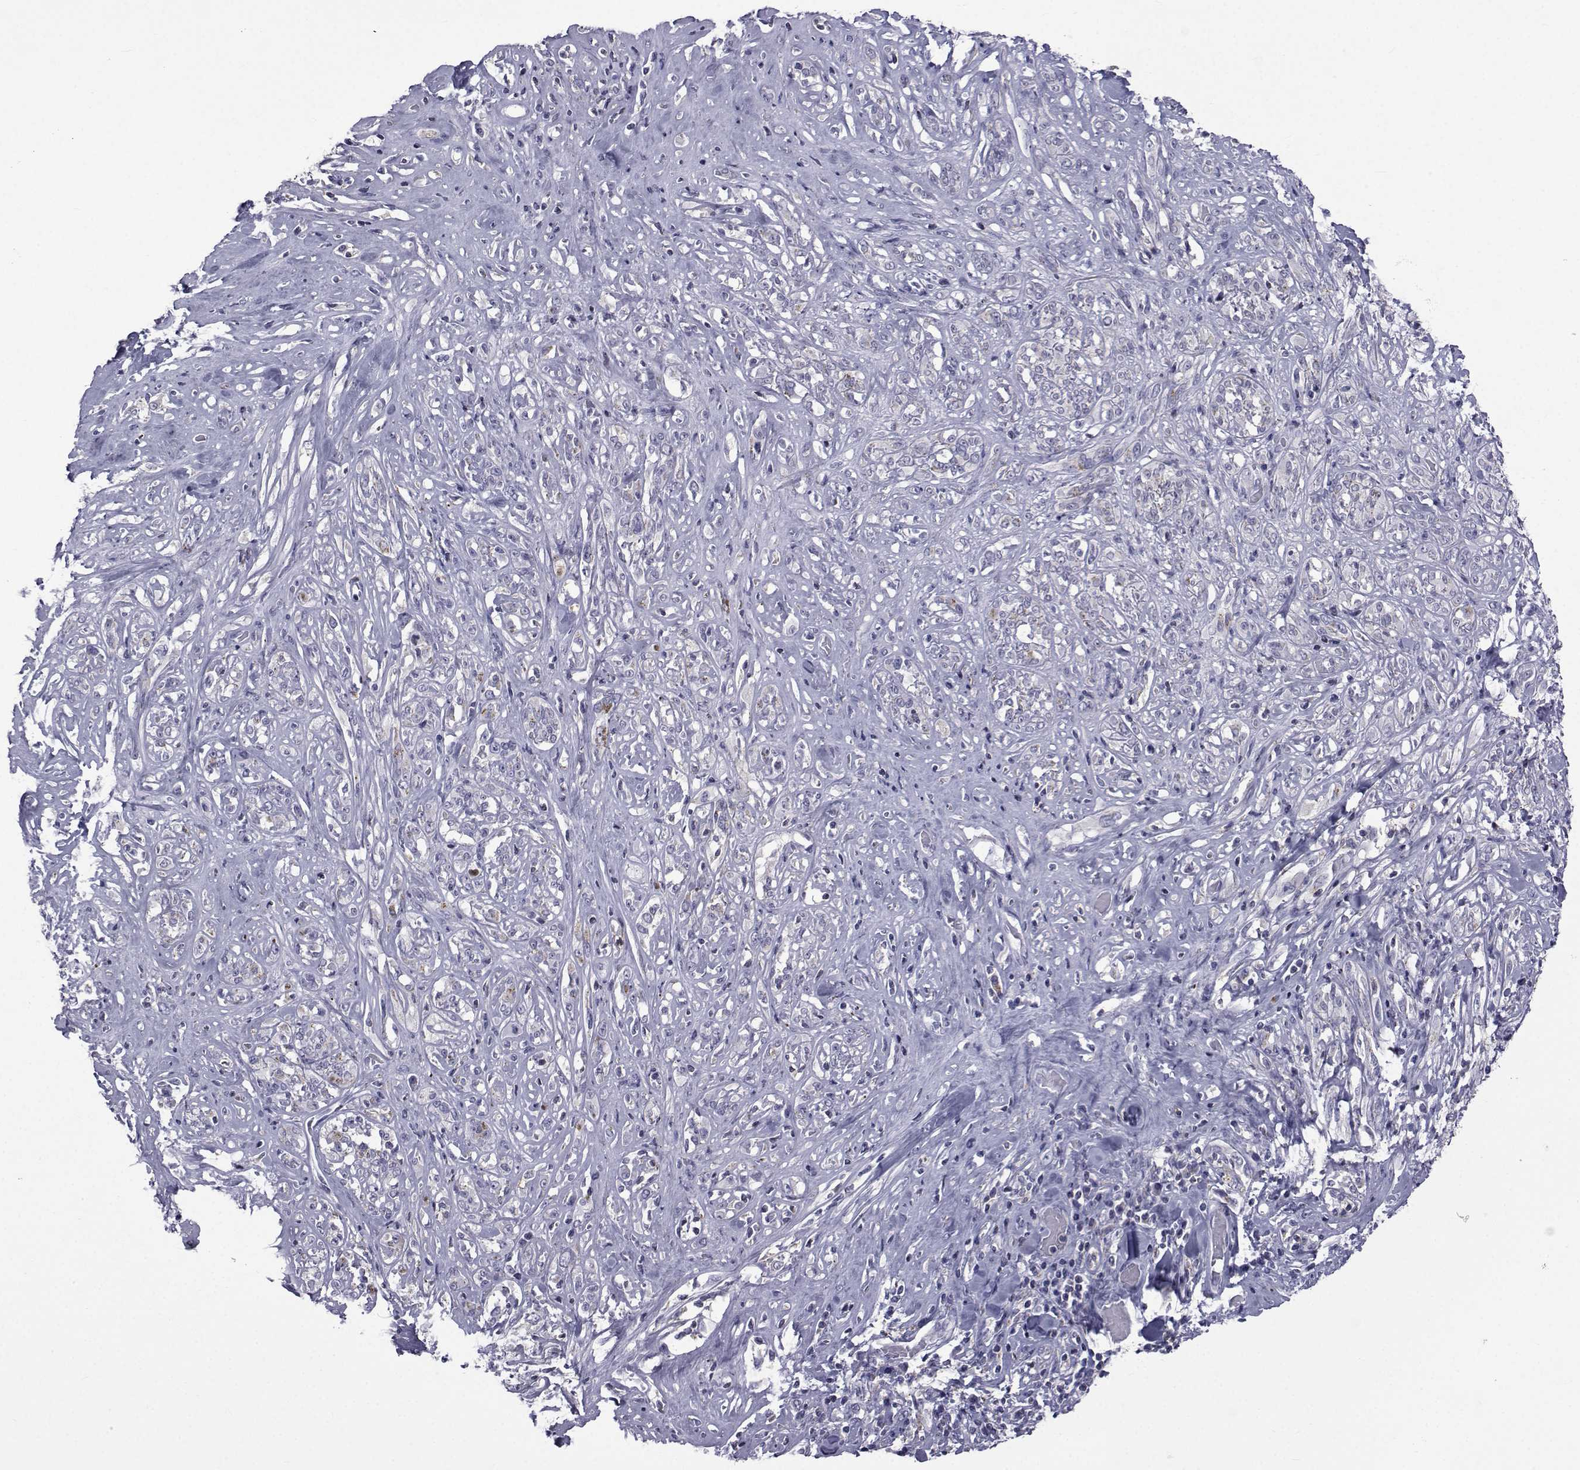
{"staining": {"intensity": "negative", "quantity": "none", "location": "none"}, "tissue": "melanoma", "cell_type": "Tumor cells", "image_type": "cancer", "snomed": [{"axis": "morphology", "description": "Malignant melanoma, NOS"}, {"axis": "topography", "description": "Skin"}], "caption": "The image demonstrates no staining of tumor cells in malignant melanoma.", "gene": "PDE6H", "patient": {"sex": "female", "age": 91}}